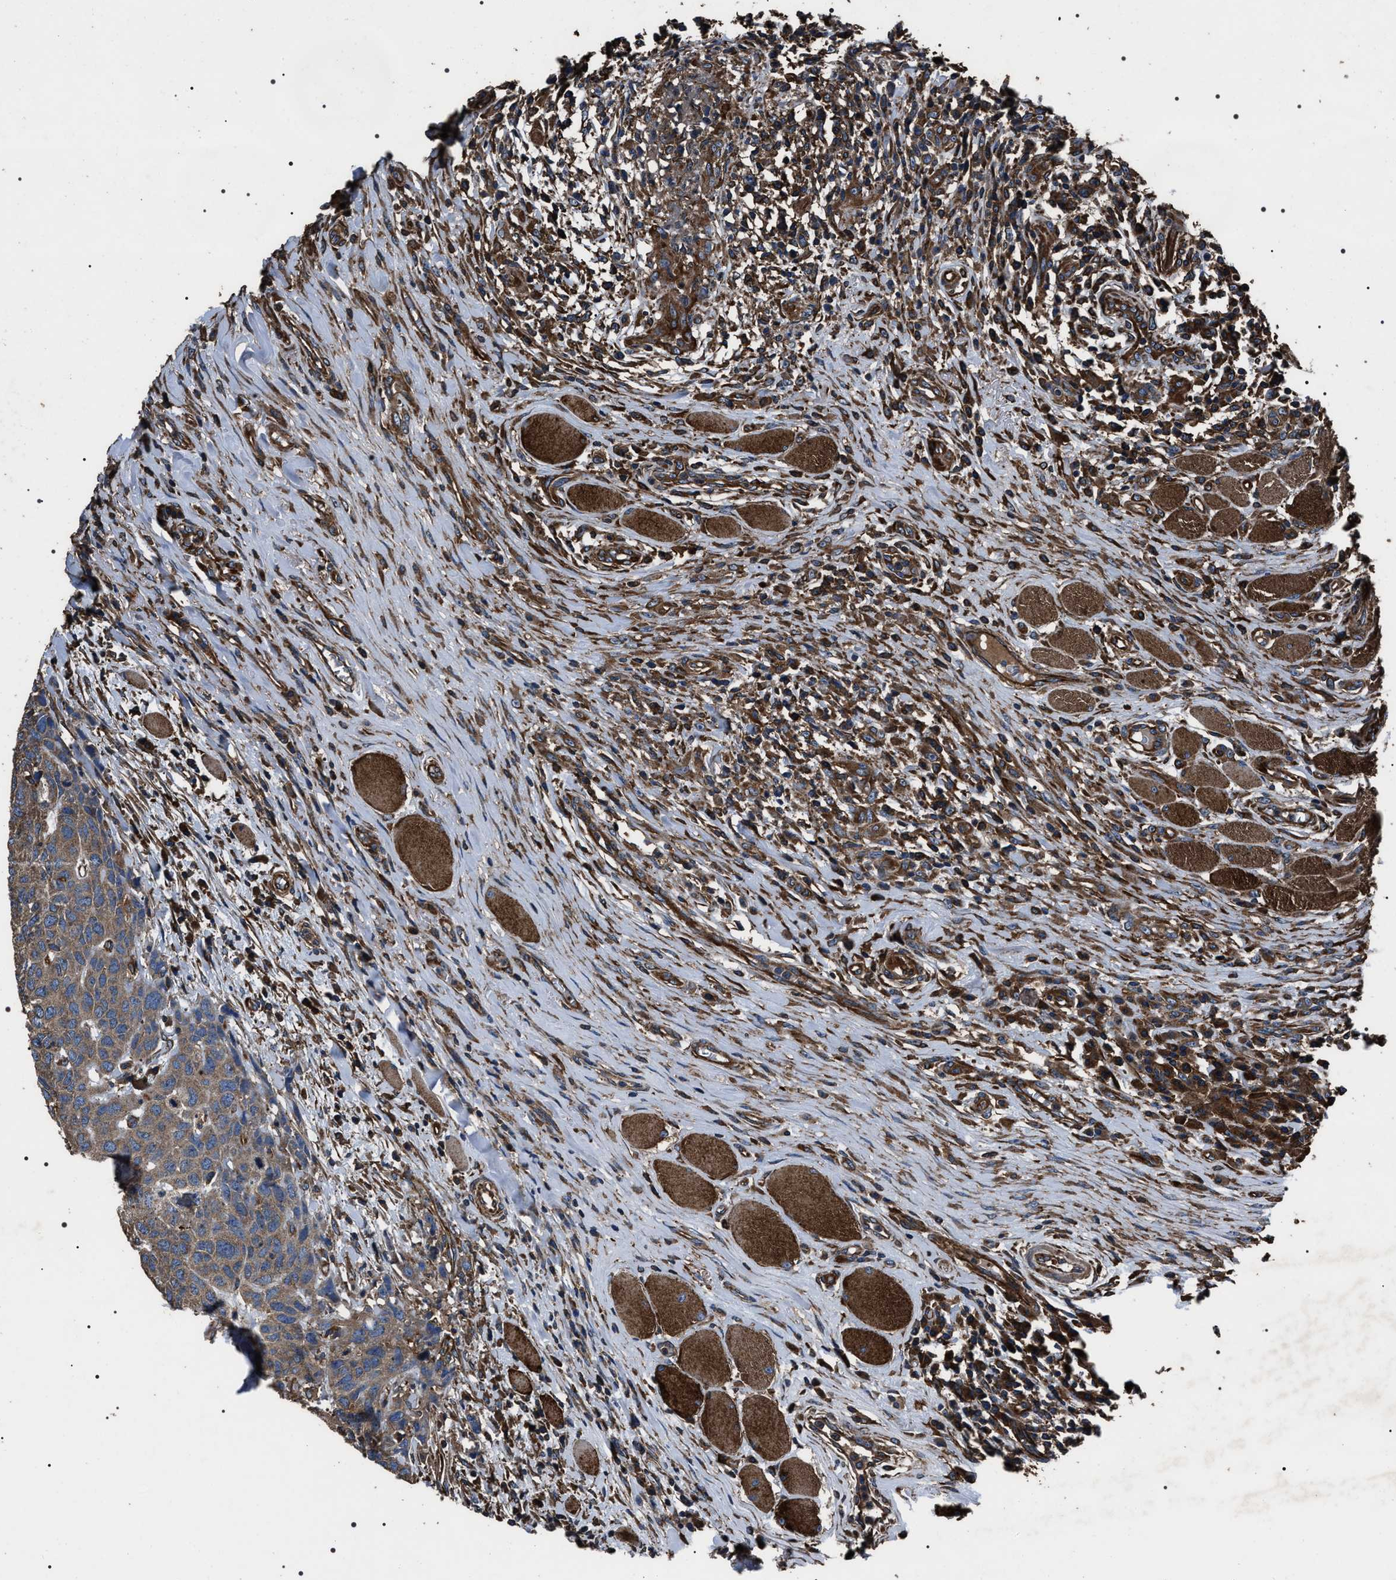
{"staining": {"intensity": "moderate", "quantity": ">75%", "location": "cytoplasmic/membranous"}, "tissue": "head and neck cancer", "cell_type": "Tumor cells", "image_type": "cancer", "snomed": [{"axis": "morphology", "description": "Squamous cell carcinoma, NOS"}, {"axis": "topography", "description": "Head-Neck"}], "caption": "Head and neck squamous cell carcinoma tissue exhibits moderate cytoplasmic/membranous staining in about >75% of tumor cells, visualized by immunohistochemistry. (Brightfield microscopy of DAB IHC at high magnification).", "gene": "HSCB", "patient": {"sex": "male", "age": 66}}